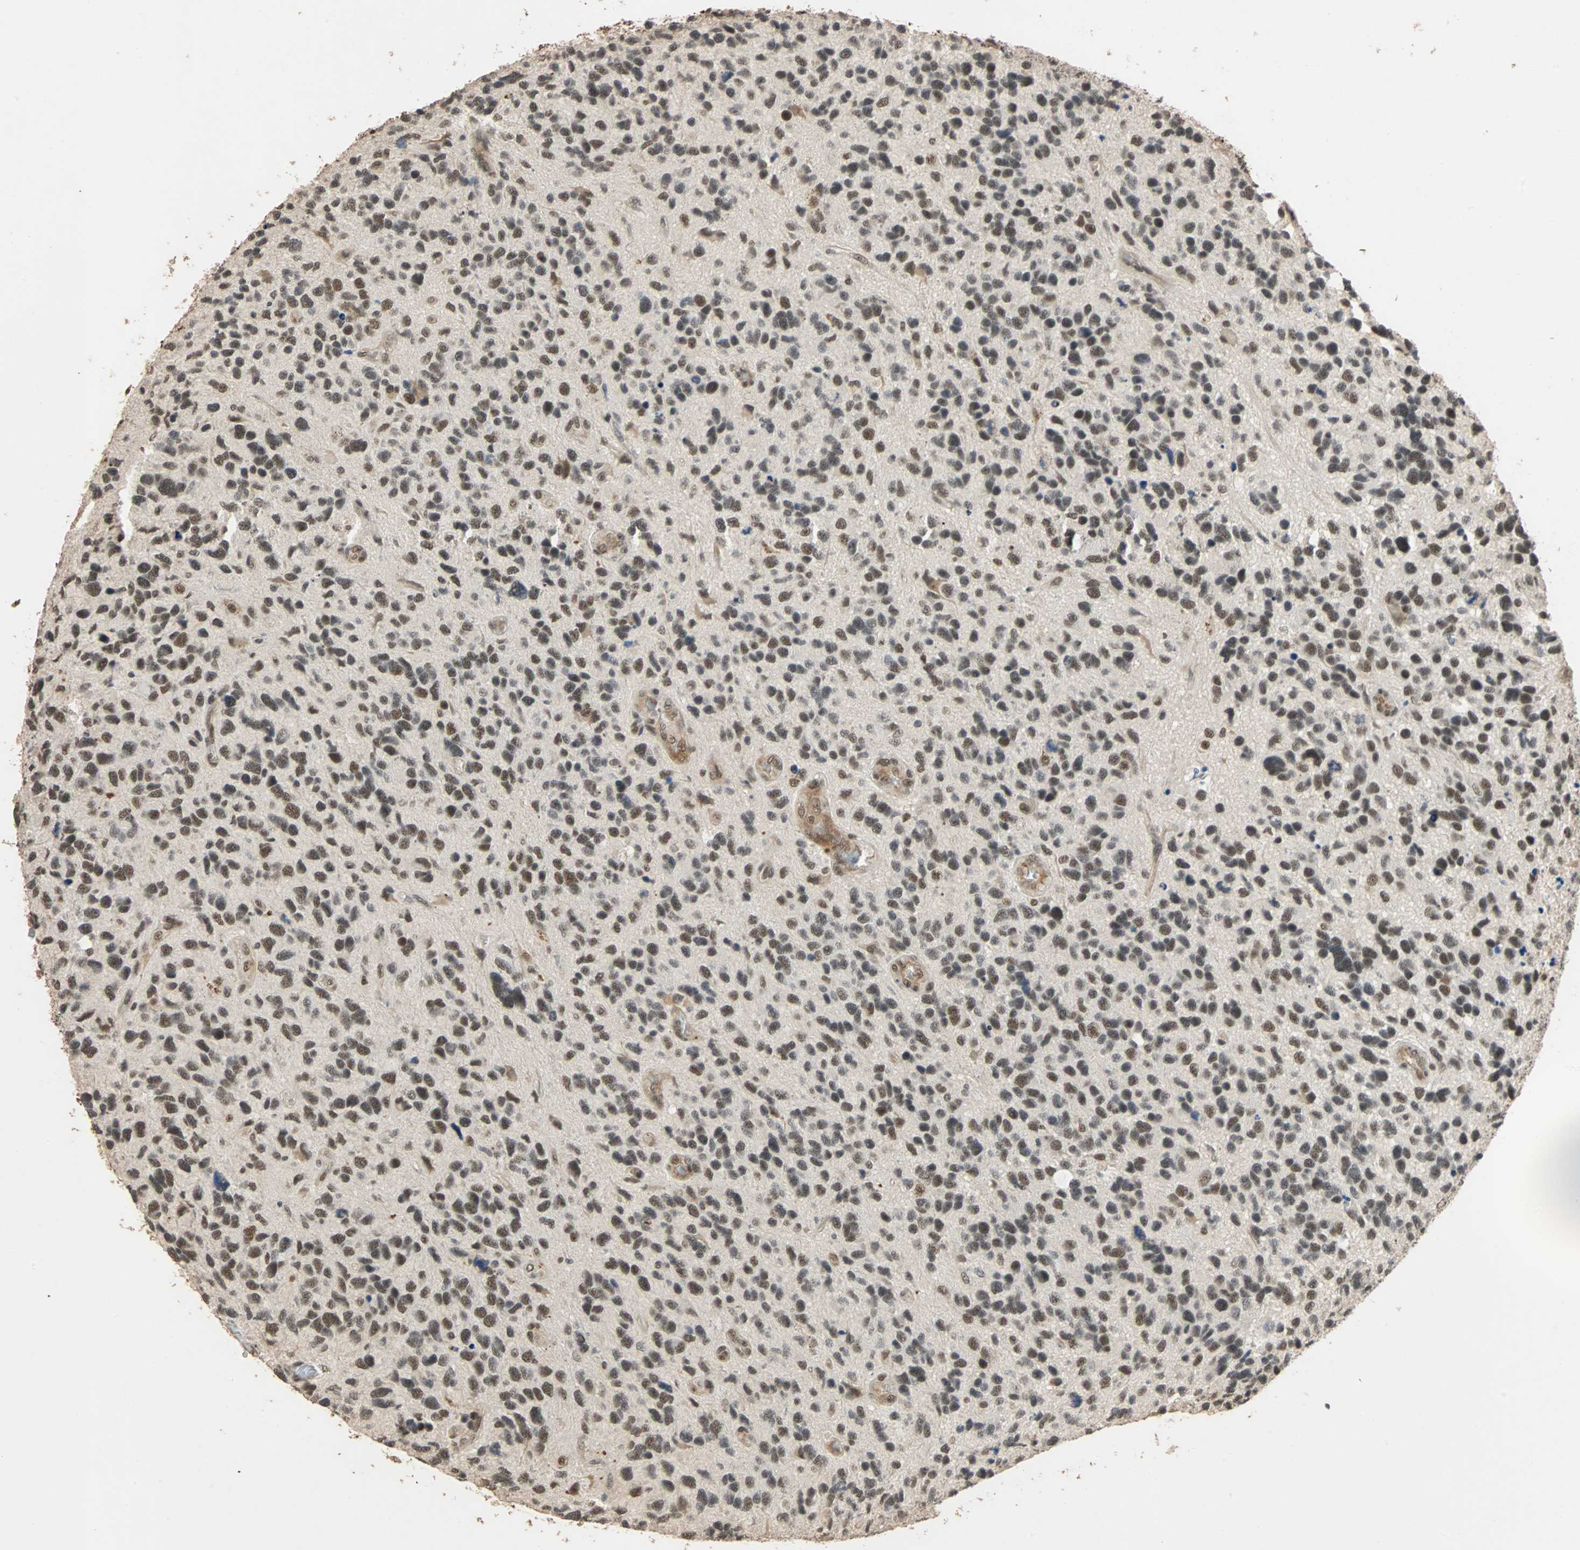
{"staining": {"intensity": "moderate", "quantity": ">75%", "location": "nuclear"}, "tissue": "glioma", "cell_type": "Tumor cells", "image_type": "cancer", "snomed": [{"axis": "morphology", "description": "Glioma, malignant, High grade"}, {"axis": "topography", "description": "Brain"}], "caption": "DAB (3,3'-diaminobenzidine) immunohistochemical staining of human glioma shows moderate nuclear protein expression in about >75% of tumor cells. Nuclei are stained in blue.", "gene": "CDC5L", "patient": {"sex": "female", "age": 58}}